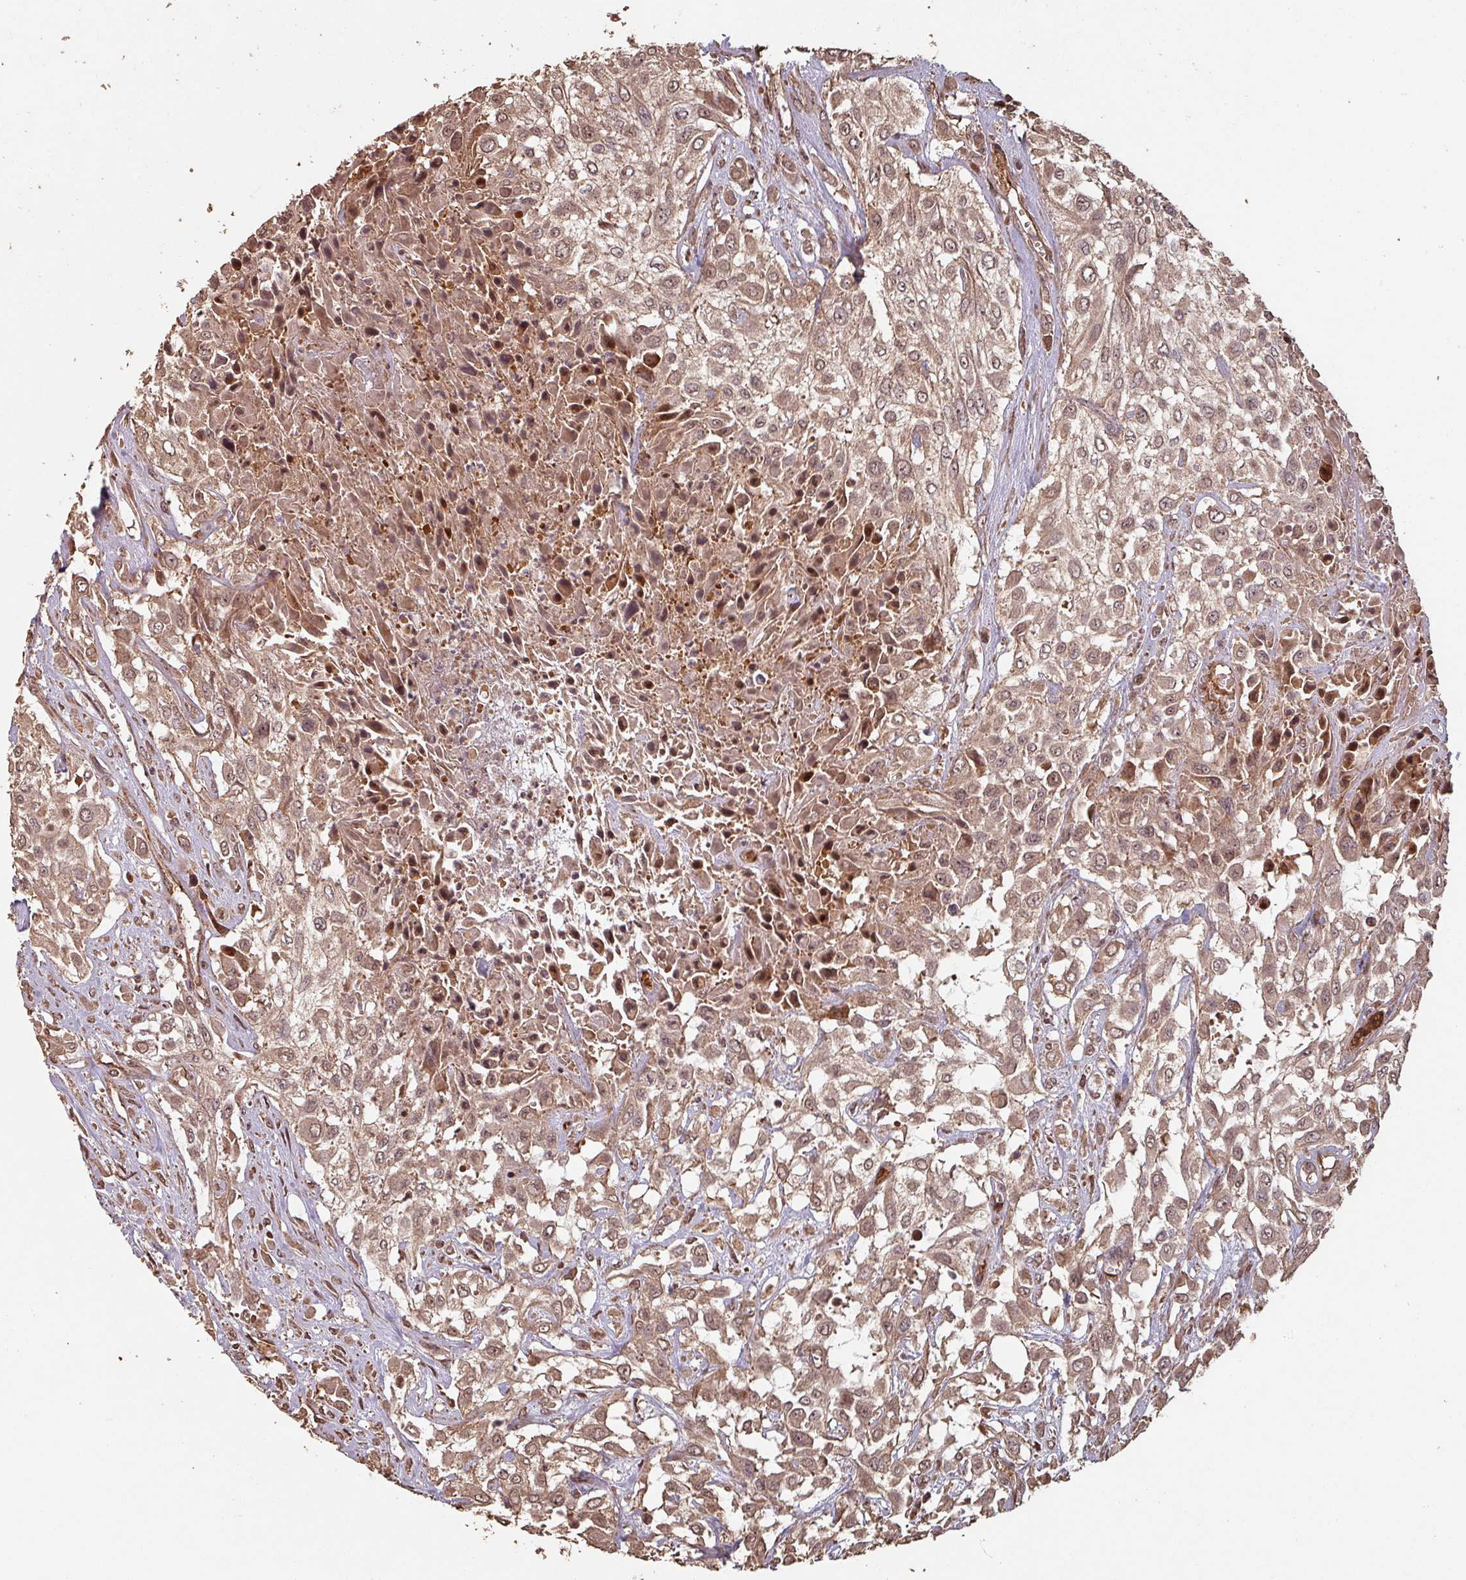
{"staining": {"intensity": "moderate", "quantity": ">75%", "location": "cytoplasmic/membranous,nuclear"}, "tissue": "urothelial cancer", "cell_type": "Tumor cells", "image_type": "cancer", "snomed": [{"axis": "morphology", "description": "Urothelial carcinoma, High grade"}, {"axis": "topography", "description": "Urinary bladder"}], "caption": "Immunohistochemistry (DAB) staining of human urothelial carcinoma (high-grade) exhibits moderate cytoplasmic/membranous and nuclear protein positivity in approximately >75% of tumor cells.", "gene": "EID1", "patient": {"sex": "male", "age": 57}}